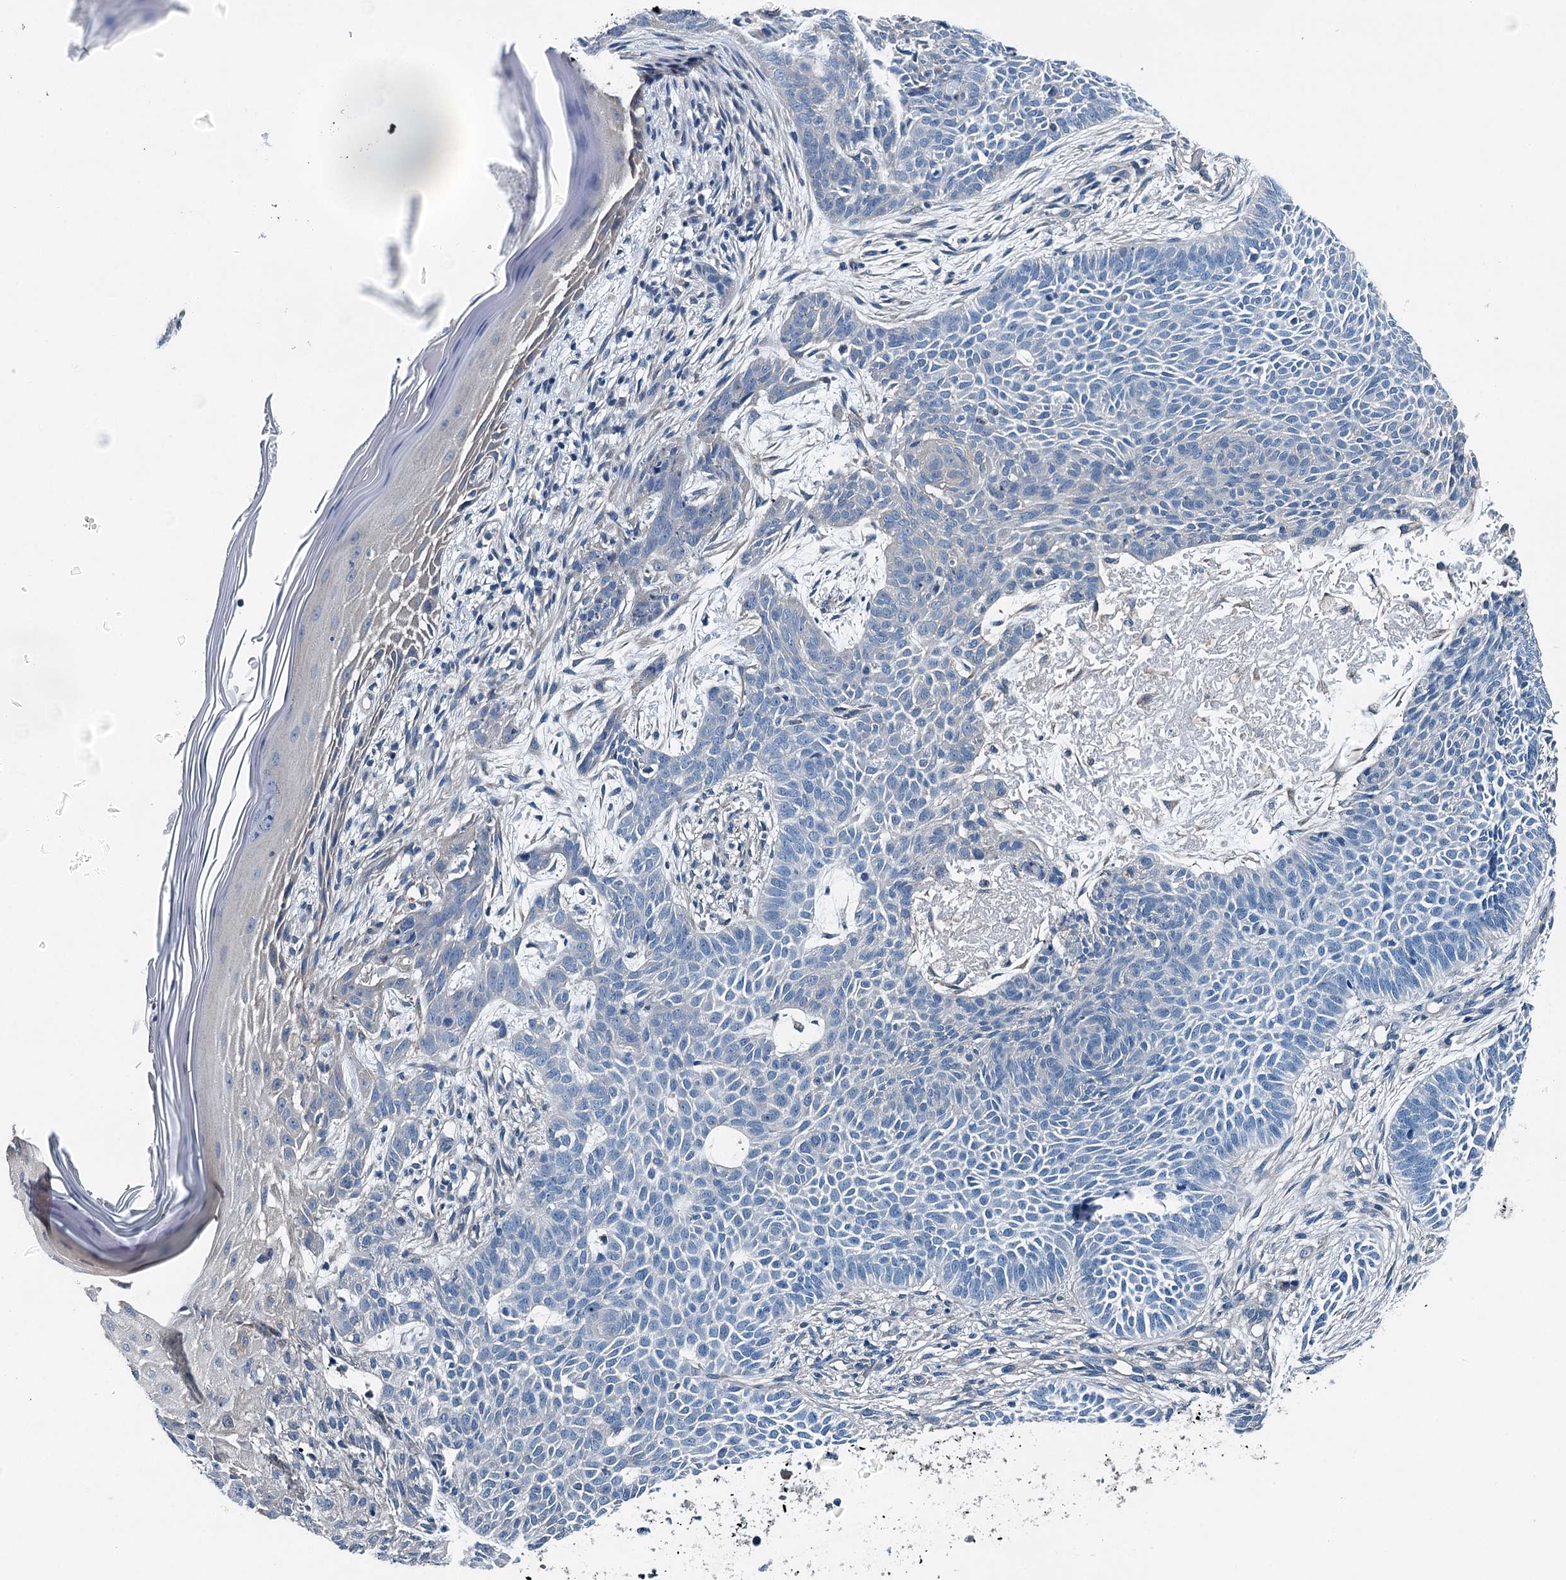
{"staining": {"intensity": "negative", "quantity": "none", "location": "none"}, "tissue": "skin cancer", "cell_type": "Tumor cells", "image_type": "cancer", "snomed": [{"axis": "morphology", "description": "Basal cell carcinoma"}, {"axis": "topography", "description": "Skin"}], "caption": "This micrograph is of skin cancer stained with immunohistochemistry (IHC) to label a protein in brown with the nuclei are counter-stained blue. There is no positivity in tumor cells.", "gene": "BHMT", "patient": {"sex": "male", "age": 85}}